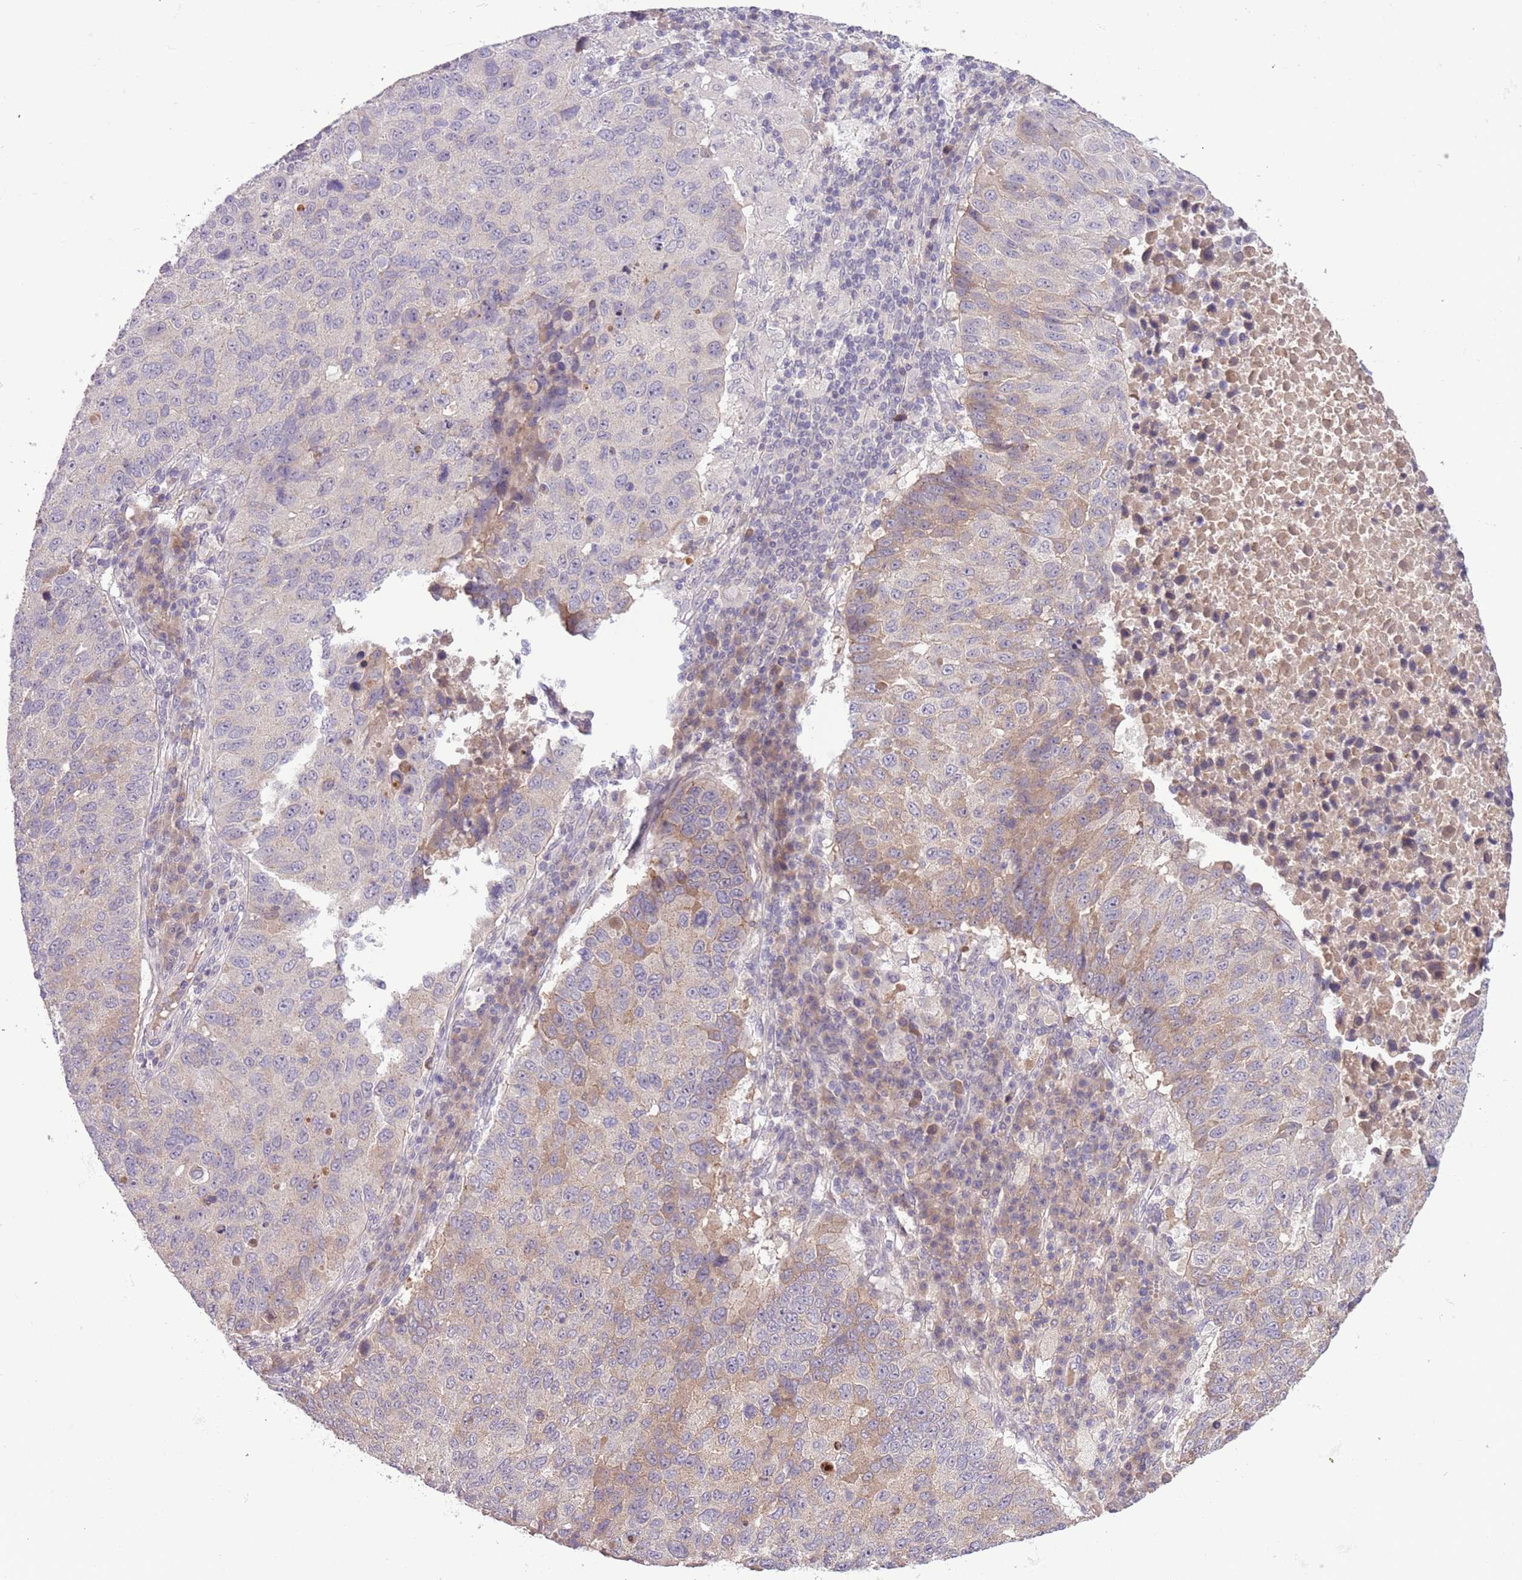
{"staining": {"intensity": "moderate", "quantity": "<25%", "location": "cytoplasmic/membranous"}, "tissue": "lung cancer", "cell_type": "Tumor cells", "image_type": "cancer", "snomed": [{"axis": "morphology", "description": "Squamous cell carcinoma, NOS"}, {"axis": "topography", "description": "Lung"}], "caption": "Protein staining demonstrates moderate cytoplasmic/membranous expression in about <25% of tumor cells in lung squamous cell carcinoma.", "gene": "SHROOM3", "patient": {"sex": "male", "age": 73}}